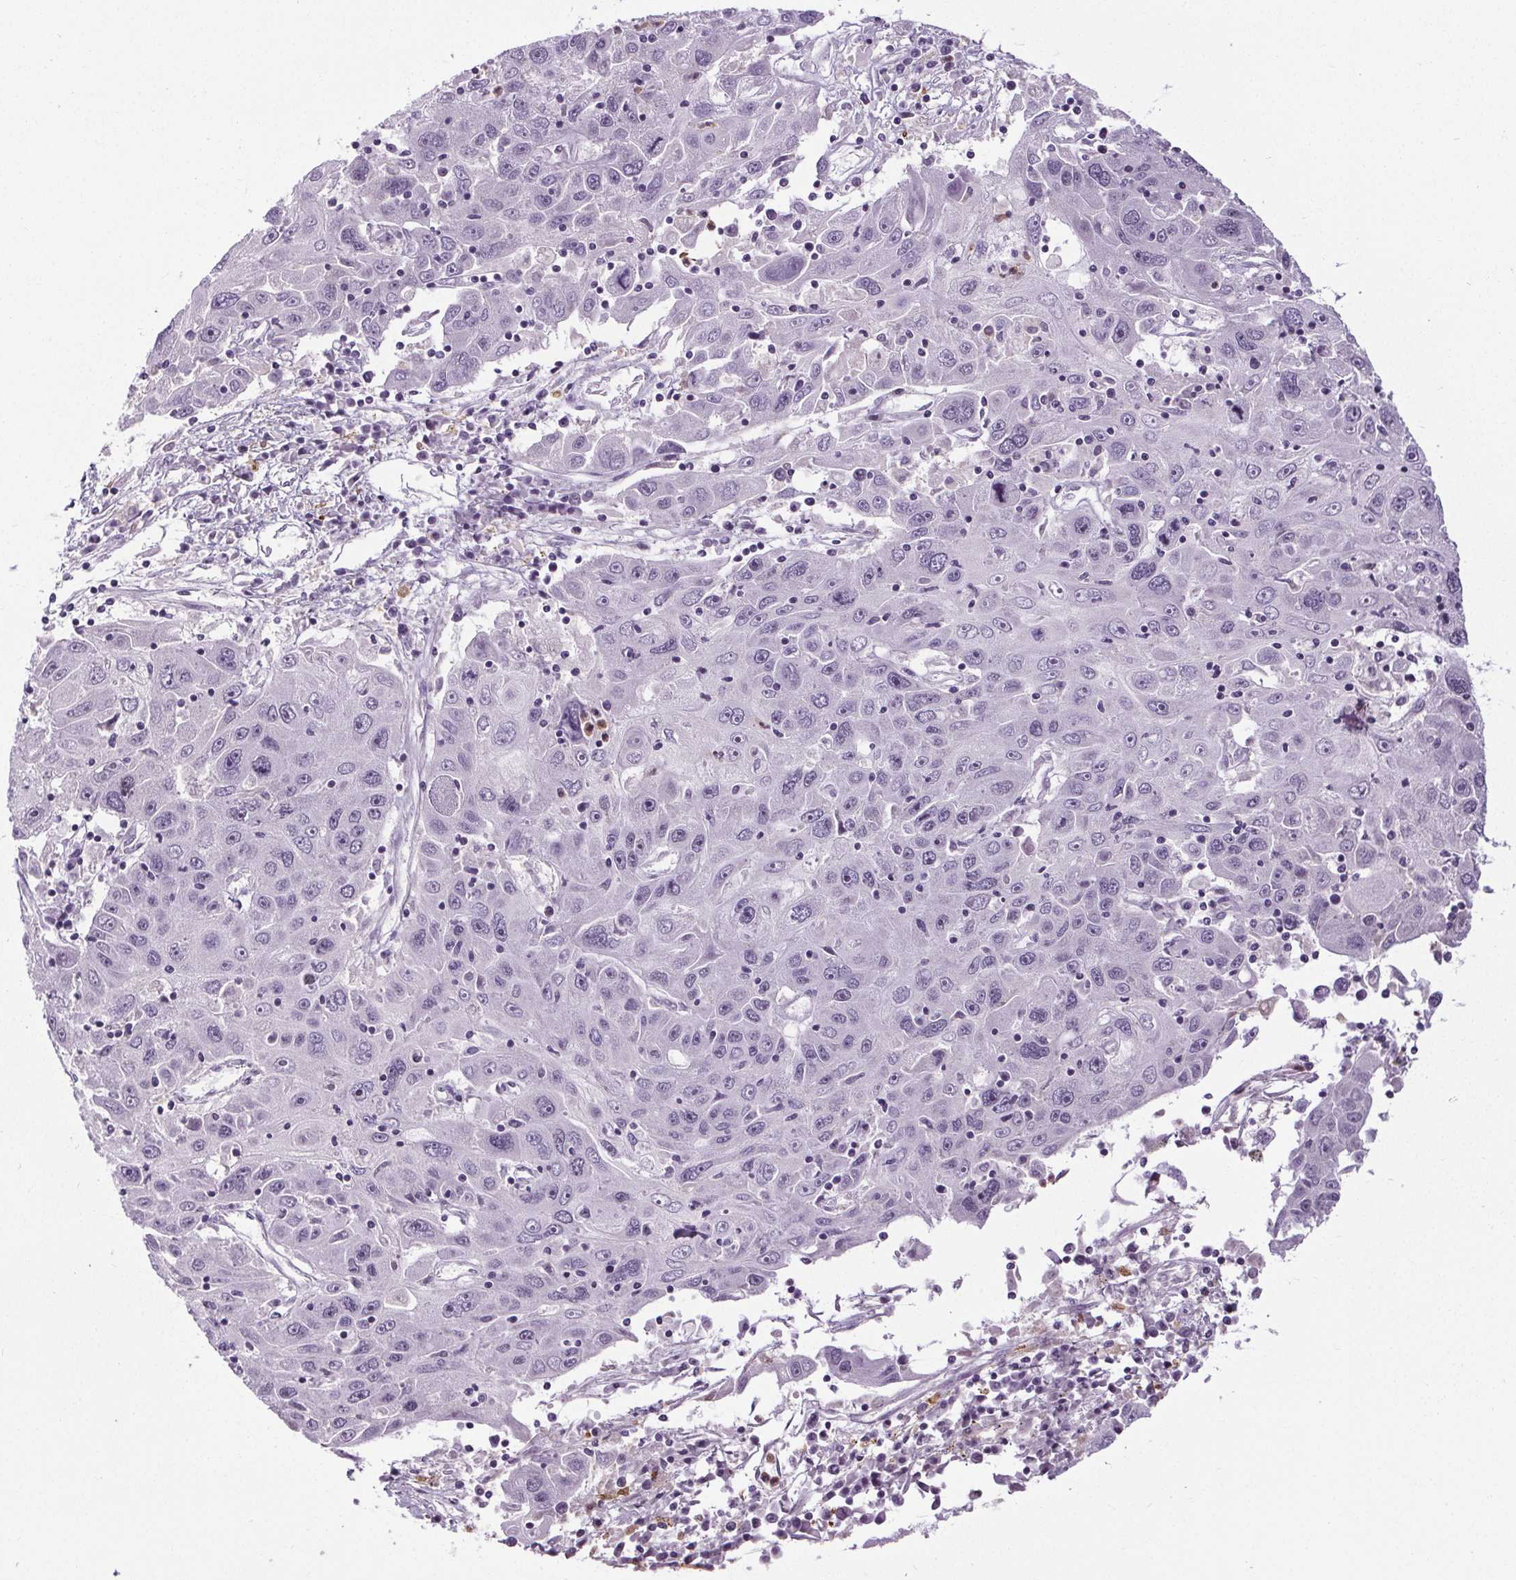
{"staining": {"intensity": "negative", "quantity": "none", "location": "none"}, "tissue": "stomach cancer", "cell_type": "Tumor cells", "image_type": "cancer", "snomed": [{"axis": "morphology", "description": "Adenocarcinoma, NOS"}, {"axis": "topography", "description": "Stomach"}], "caption": "An image of human stomach adenocarcinoma is negative for staining in tumor cells.", "gene": "TMEM240", "patient": {"sex": "male", "age": 56}}